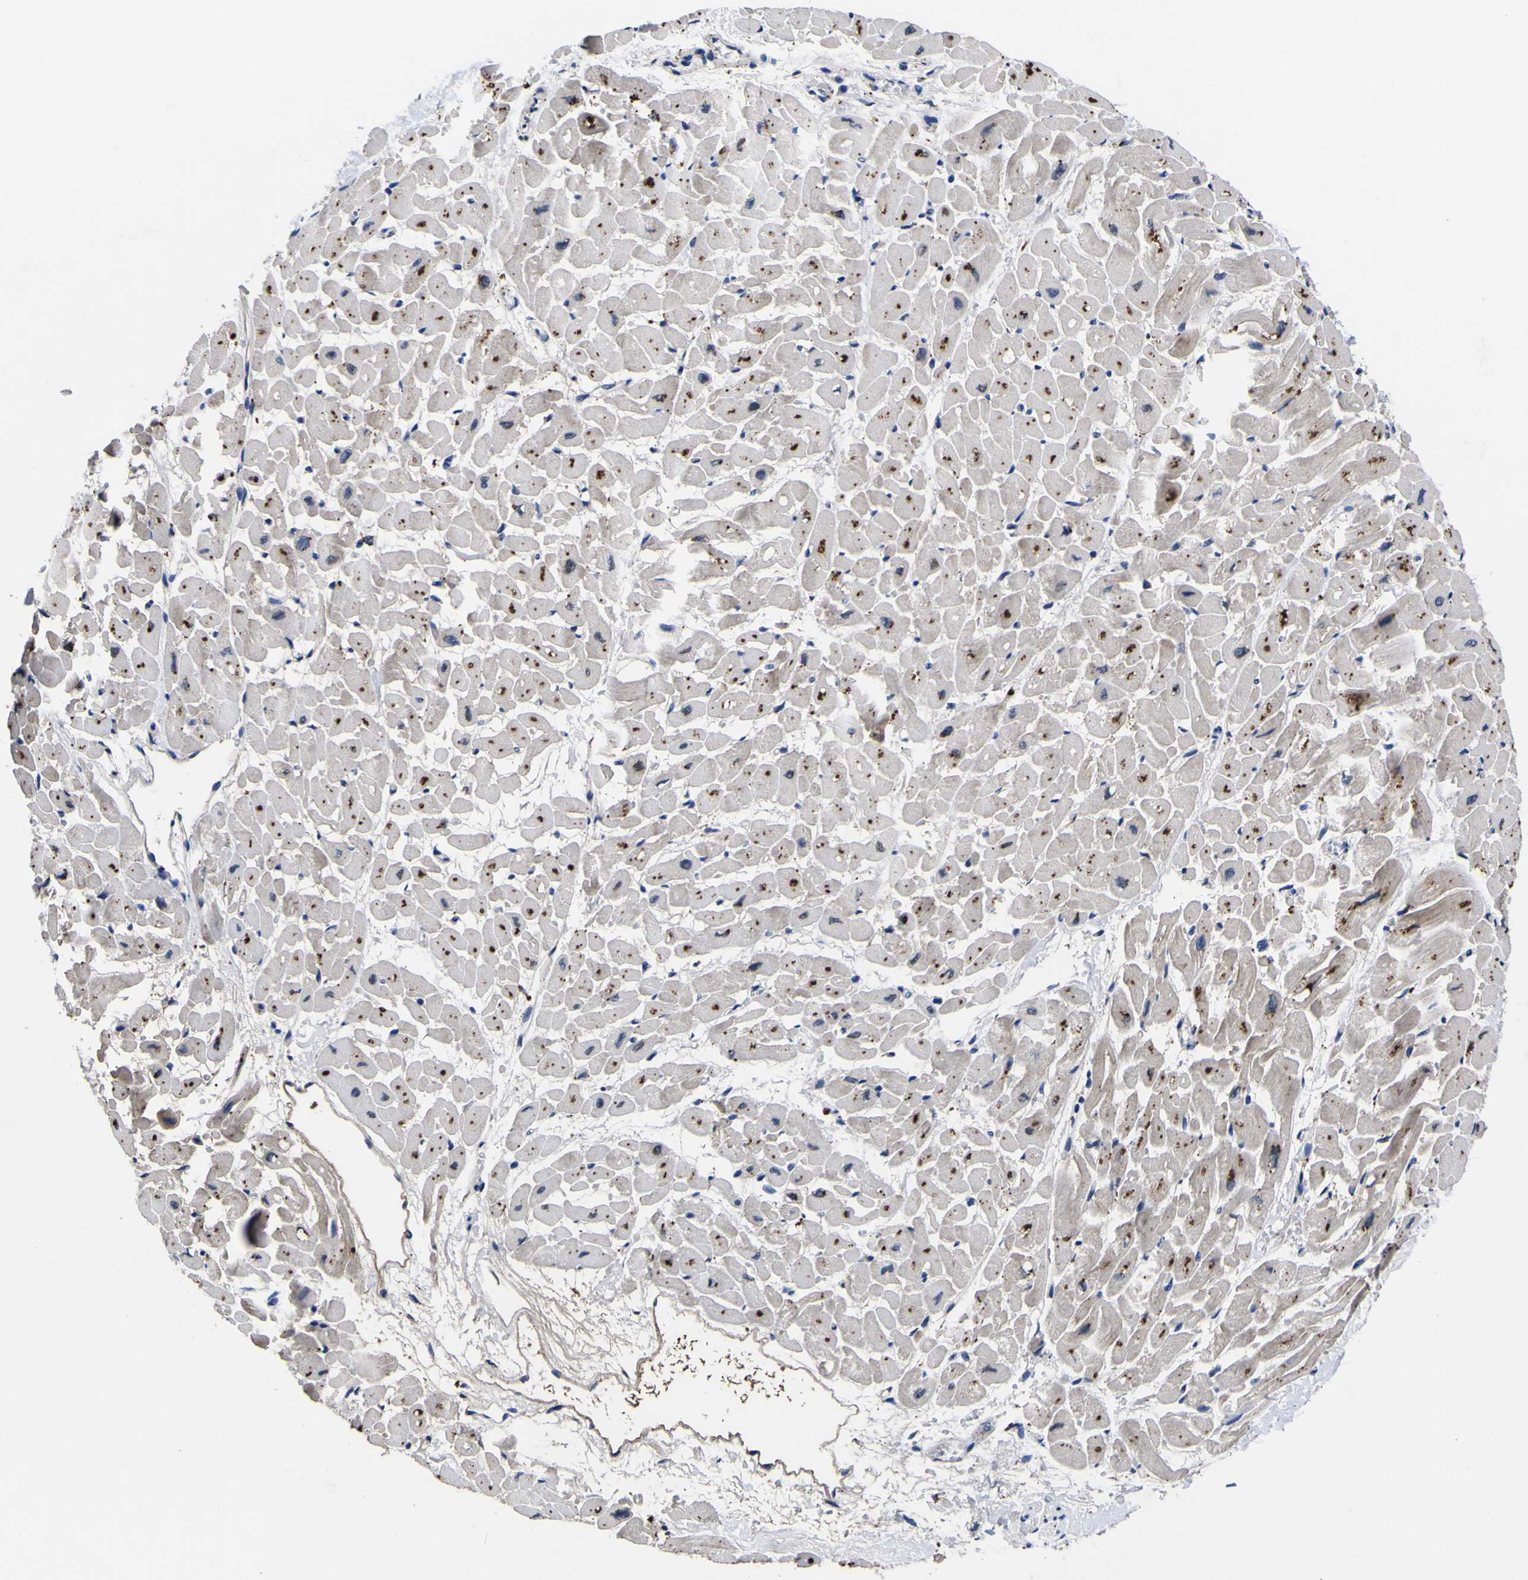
{"staining": {"intensity": "moderate", "quantity": ">75%", "location": "cytoplasmic/membranous"}, "tissue": "heart muscle", "cell_type": "Cardiomyocytes", "image_type": "normal", "snomed": [{"axis": "morphology", "description": "Normal tissue, NOS"}, {"axis": "topography", "description": "Heart"}], "caption": "Benign heart muscle was stained to show a protein in brown. There is medium levels of moderate cytoplasmic/membranous expression in approximately >75% of cardiomyocytes.", "gene": "IGFLR1", "patient": {"sex": "male", "age": 45}}